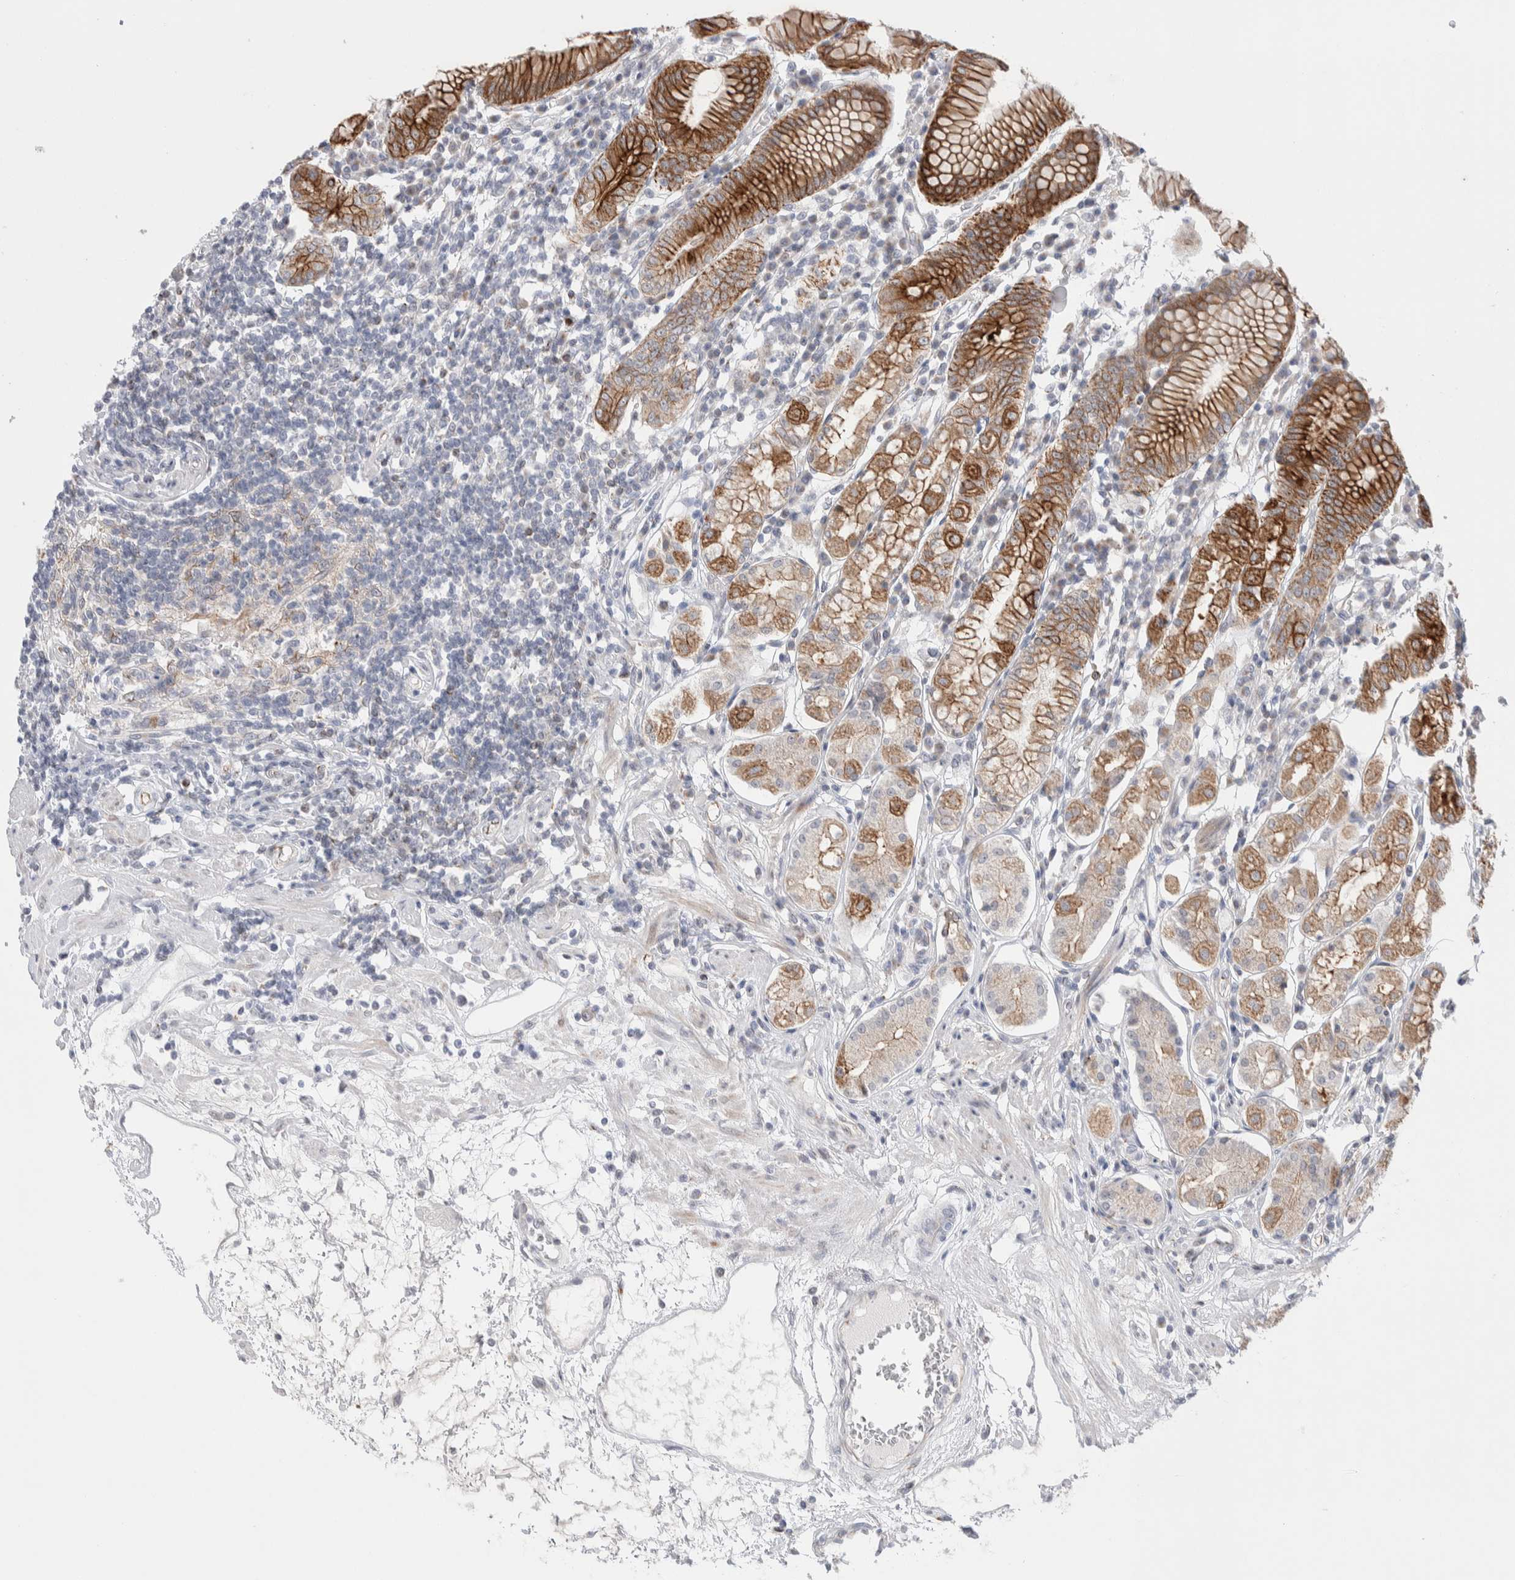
{"staining": {"intensity": "strong", "quantity": "25%-75%", "location": "cytoplasmic/membranous"}, "tissue": "stomach", "cell_type": "Glandular cells", "image_type": "normal", "snomed": [{"axis": "morphology", "description": "Normal tissue, NOS"}, {"axis": "topography", "description": "Stomach"}, {"axis": "topography", "description": "Stomach, lower"}], "caption": "This is a micrograph of immunohistochemistry staining of benign stomach, which shows strong expression in the cytoplasmic/membranous of glandular cells.", "gene": "C1orf112", "patient": {"sex": "female", "age": 56}}